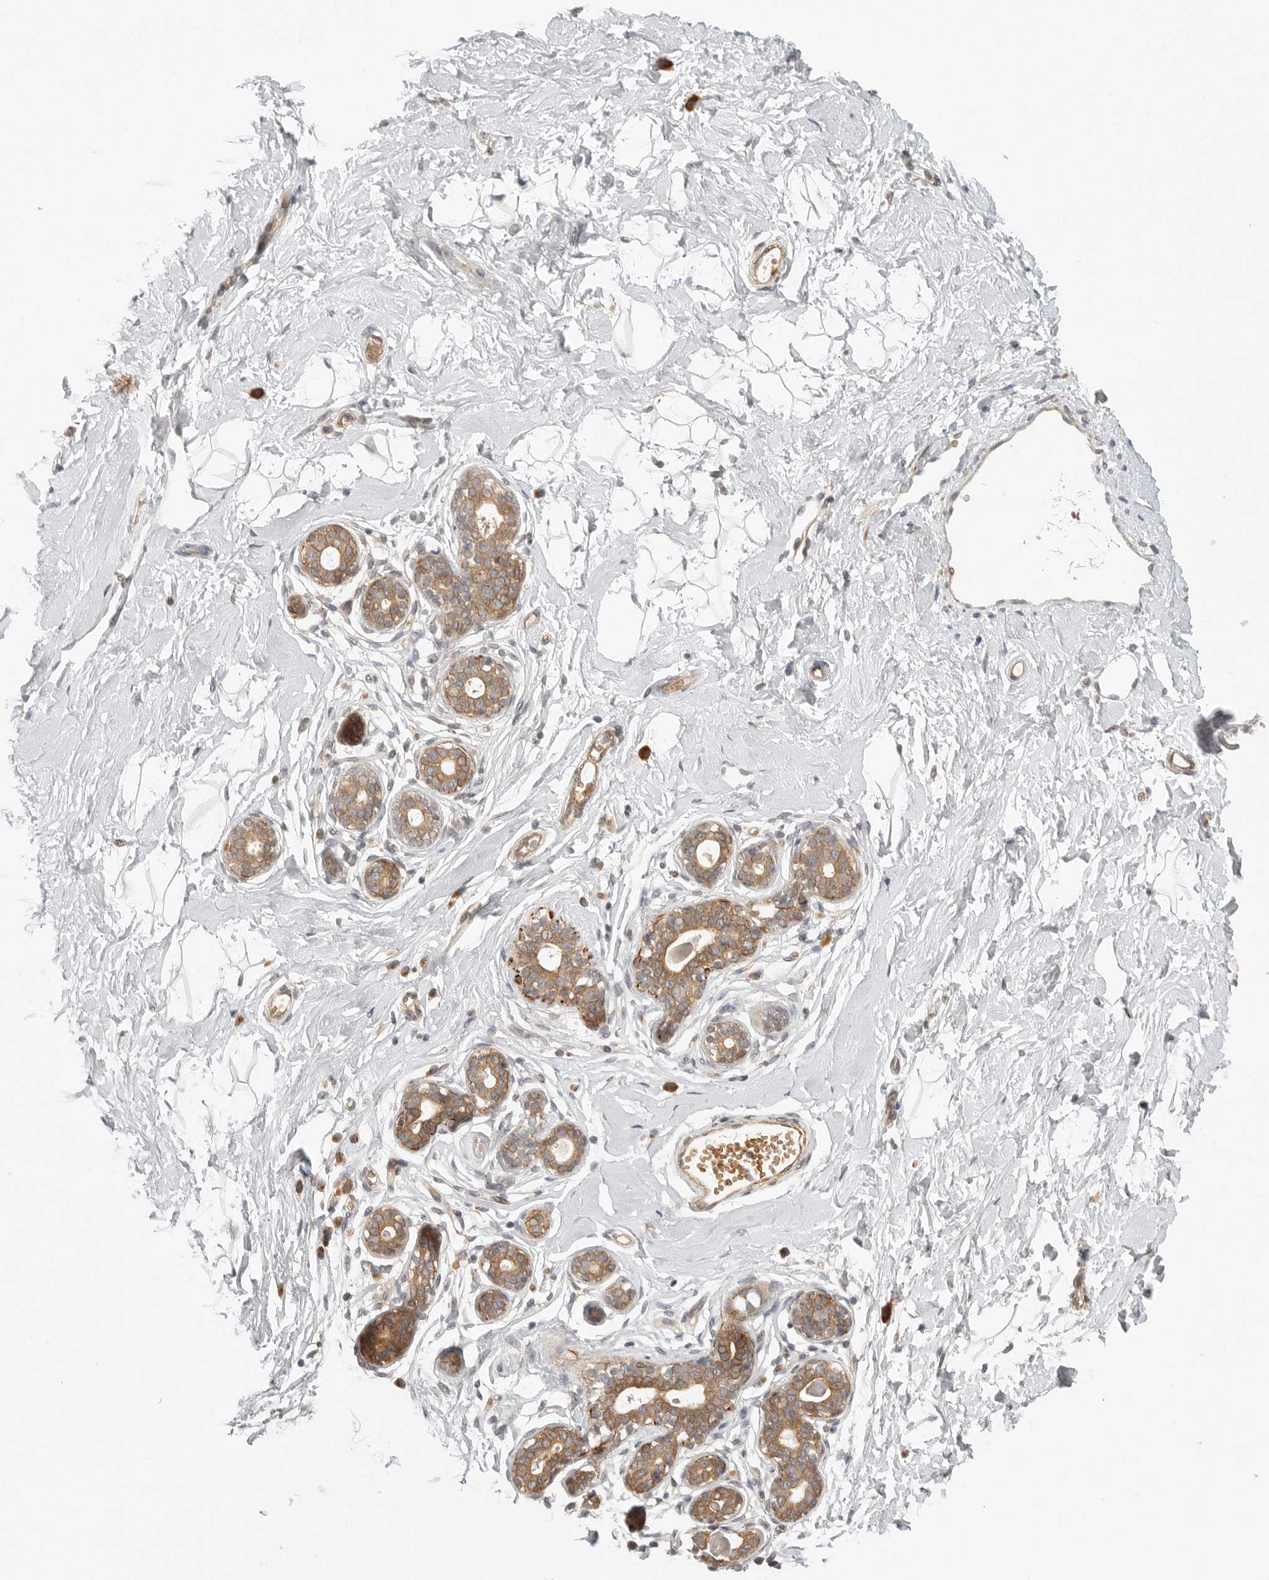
{"staining": {"intensity": "moderate", "quantity": ">75%", "location": "cytoplasmic/membranous"}, "tissue": "breast", "cell_type": "Adipocytes", "image_type": "normal", "snomed": [{"axis": "morphology", "description": "Normal tissue, NOS"}, {"axis": "morphology", "description": "Adenoma, NOS"}, {"axis": "topography", "description": "Breast"}], "caption": "A photomicrograph of breast stained for a protein exhibits moderate cytoplasmic/membranous brown staining in adipocytes. Using DAB (brown) and hematoxylin (blue) stains, captured at high magnification using brightfield microscopy.", "gene": "CCPG1", "patient": {"sex": "female", "age": 23}}